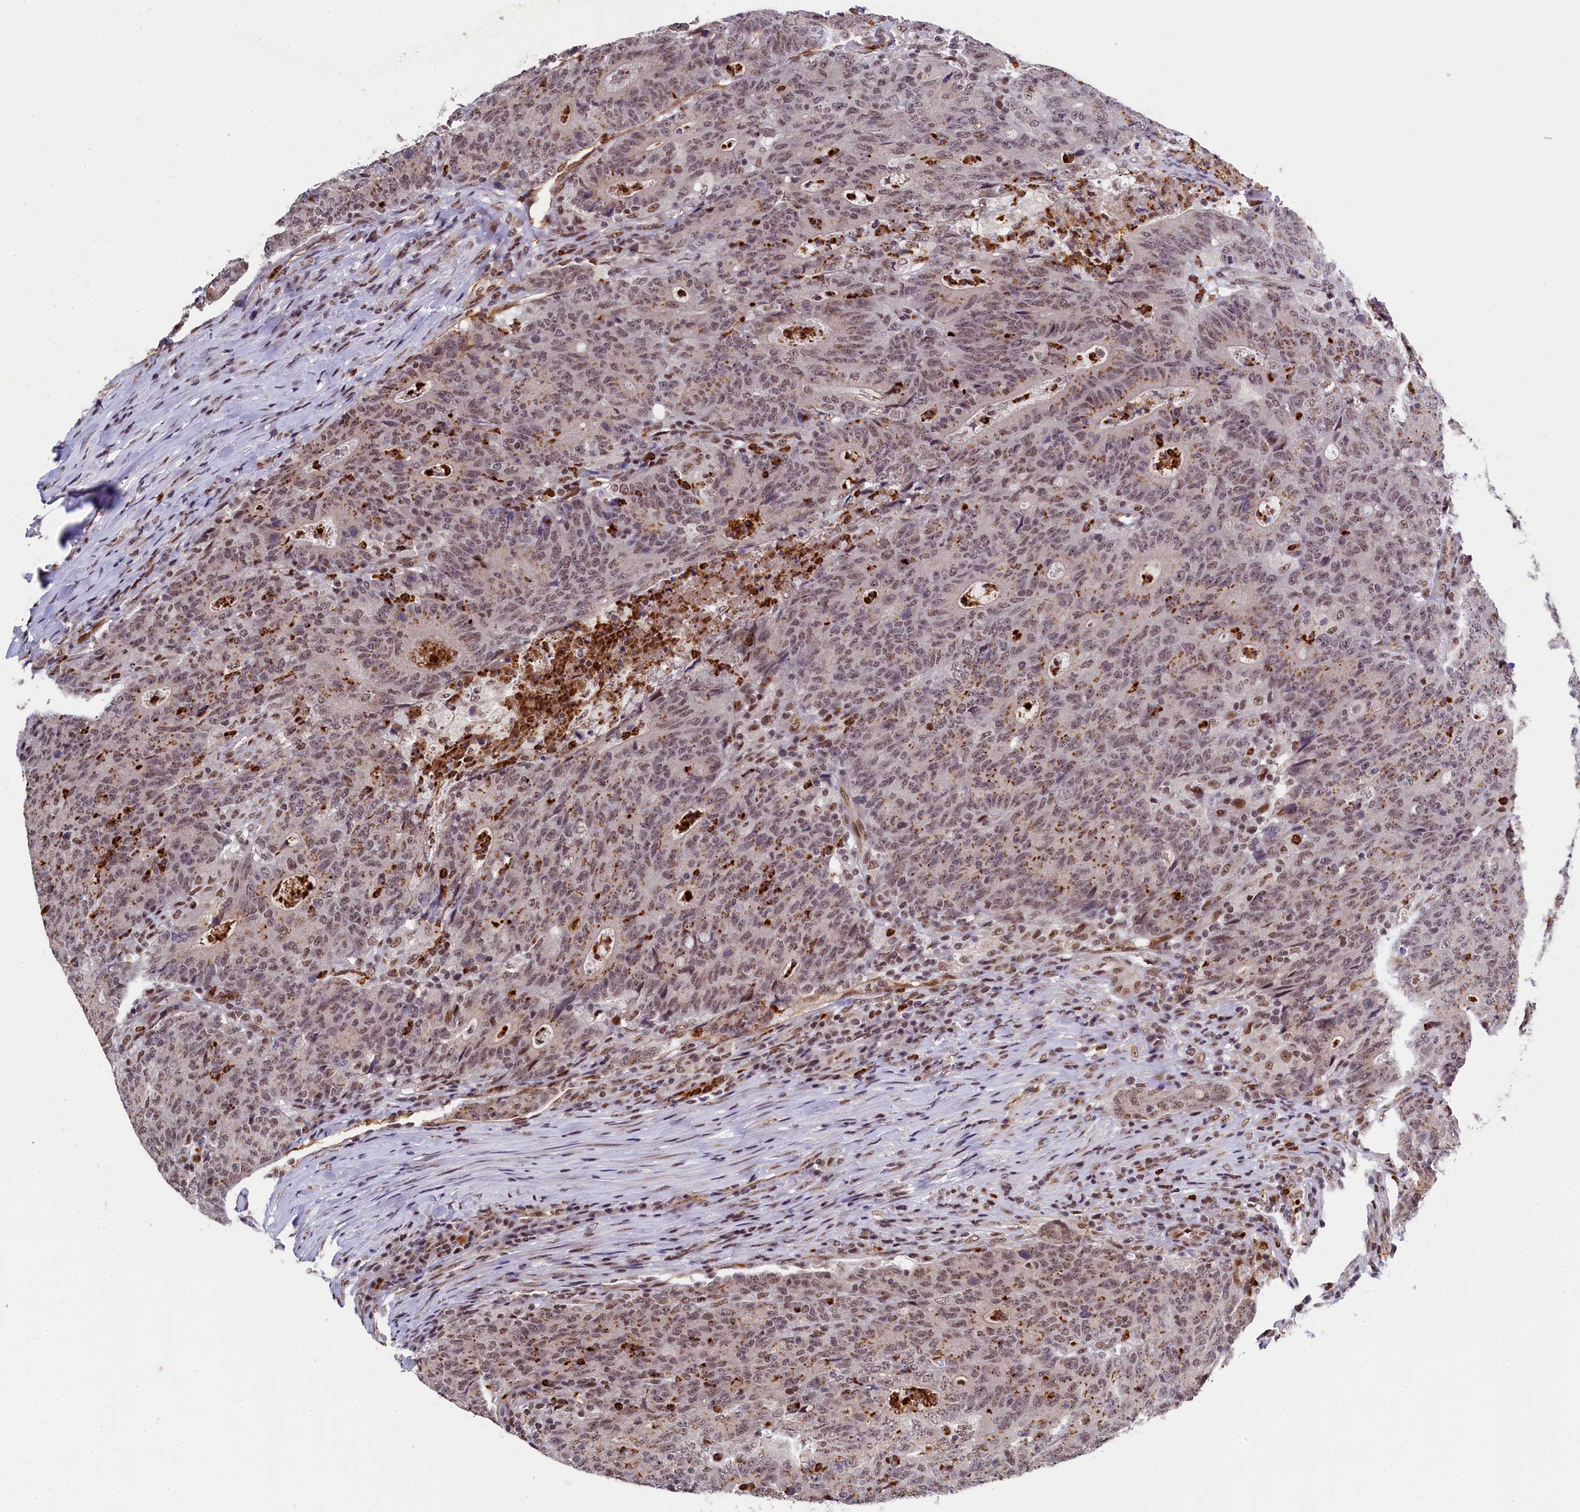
{"staining": {"intensity": "moderate", "quantity": "25%-75%", "location": "cytoplasmic/membranous,nuclear"}, "tissue": "colorectal cancer", "cell_type": "Tumor cells", "image_type": "cancer", "snomed": [{"axis": "morphology", "description": "Adenocarcinoma, NOS"}, {"axis": "topography", "description": "Colon"}], "caption": "This micrograph exhibits immunohistochemistry staining of colorectal cancer, with medium moderate cytoplasmic/membranous and nuclear positivity in about 25%-75% of tumor cells.", "gene": "ADIG", "patient": {"sex": "female", "age": 75}}